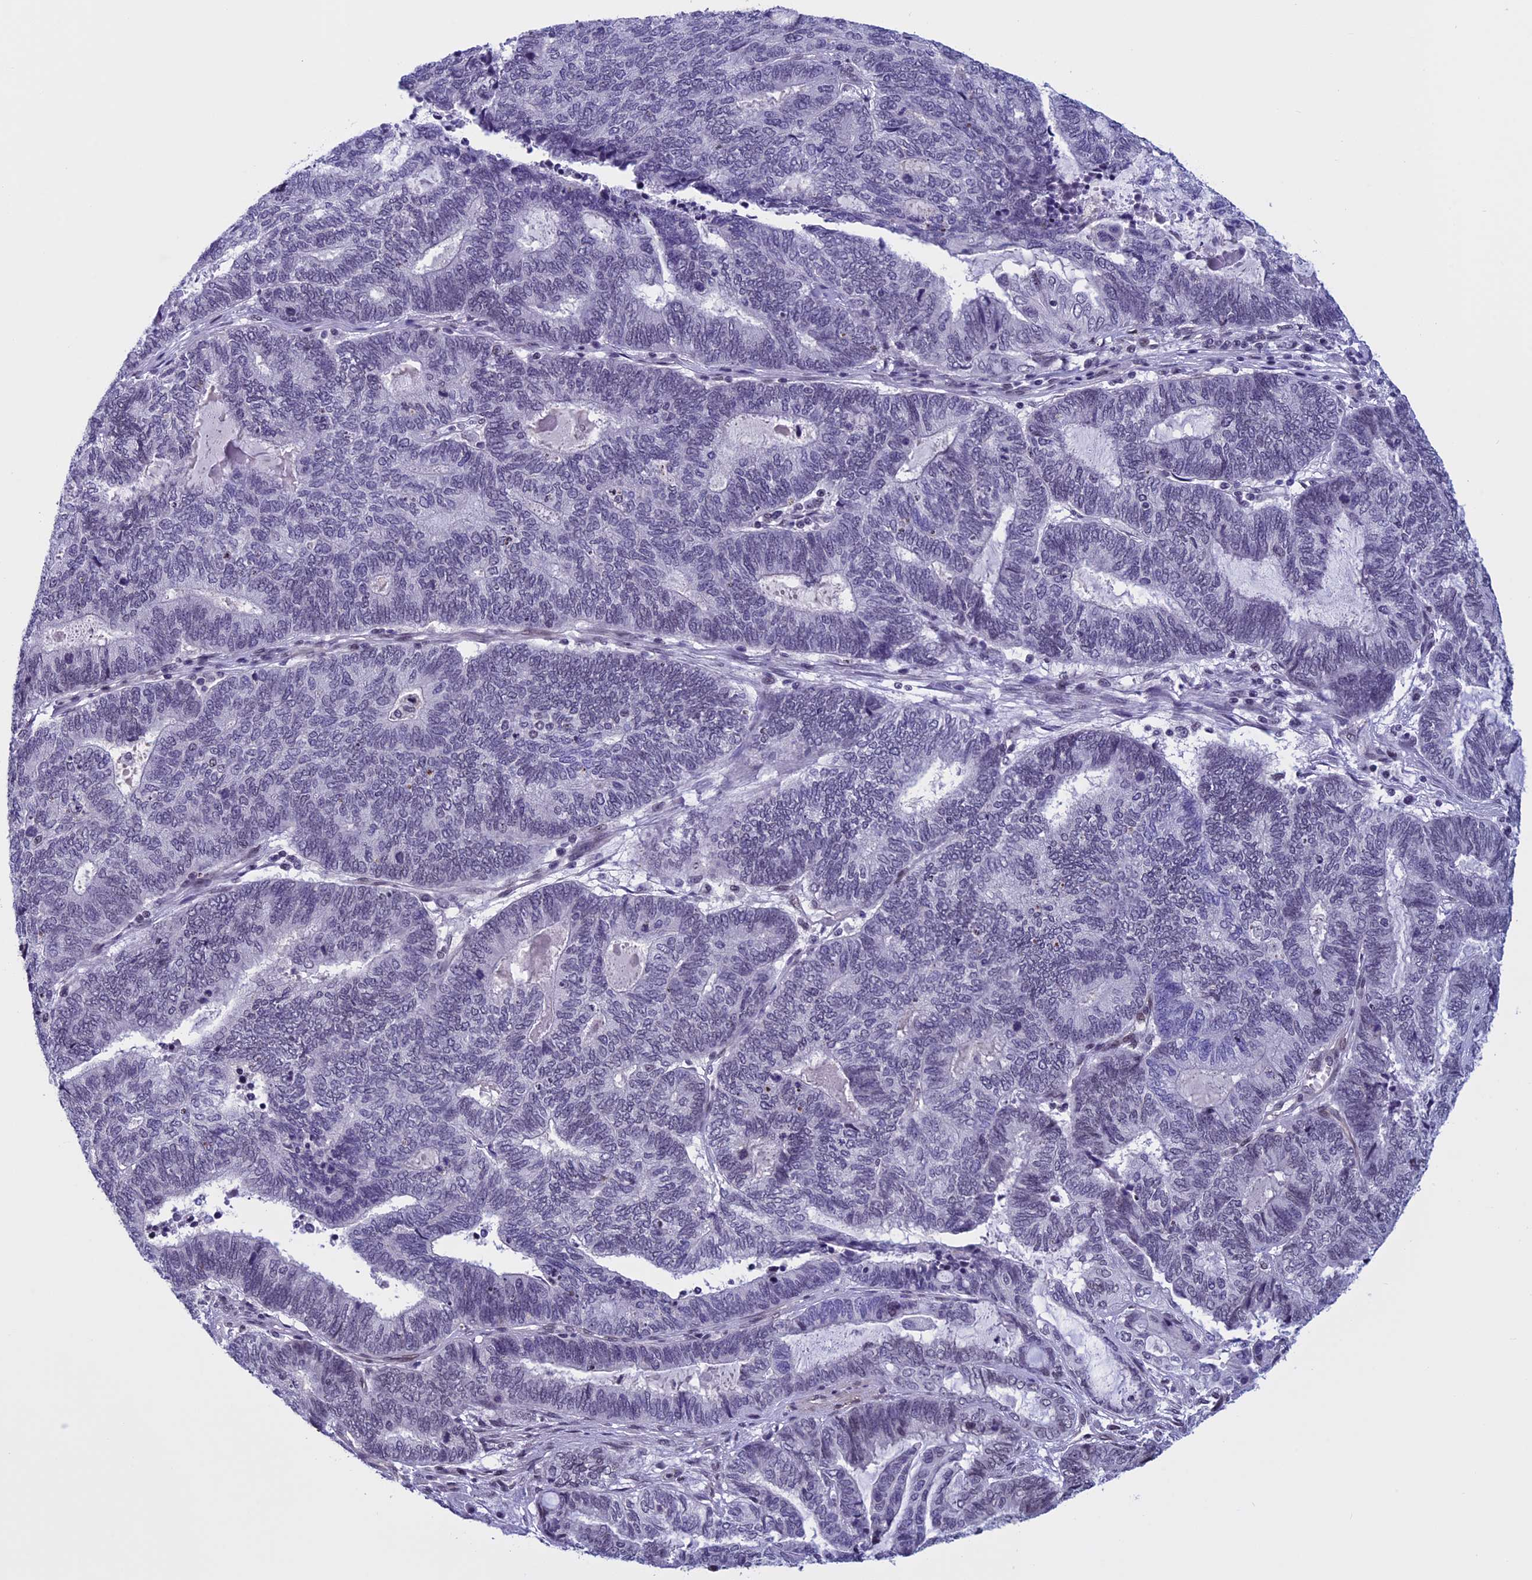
{"staining": {"intensity": "negative", "quantity": "none", "location": "none"}, "tissue": "endometrial cancer", "cell_type": "Tumor cells", "image_type": "cancer", "snomed": [{"axis": "morphology", "description": "Adenocarcinoma, NOS"}, {"axis": "topography", "description": "Uterus"}, {"axis": "topography", "description": "Endometrium"}], "caption": "Tumor cells are negative for brown protein staining in endometrial adenocarcinoma.", "gene": "NIPBL", "patient": {"sex": "female", "age": 70}}